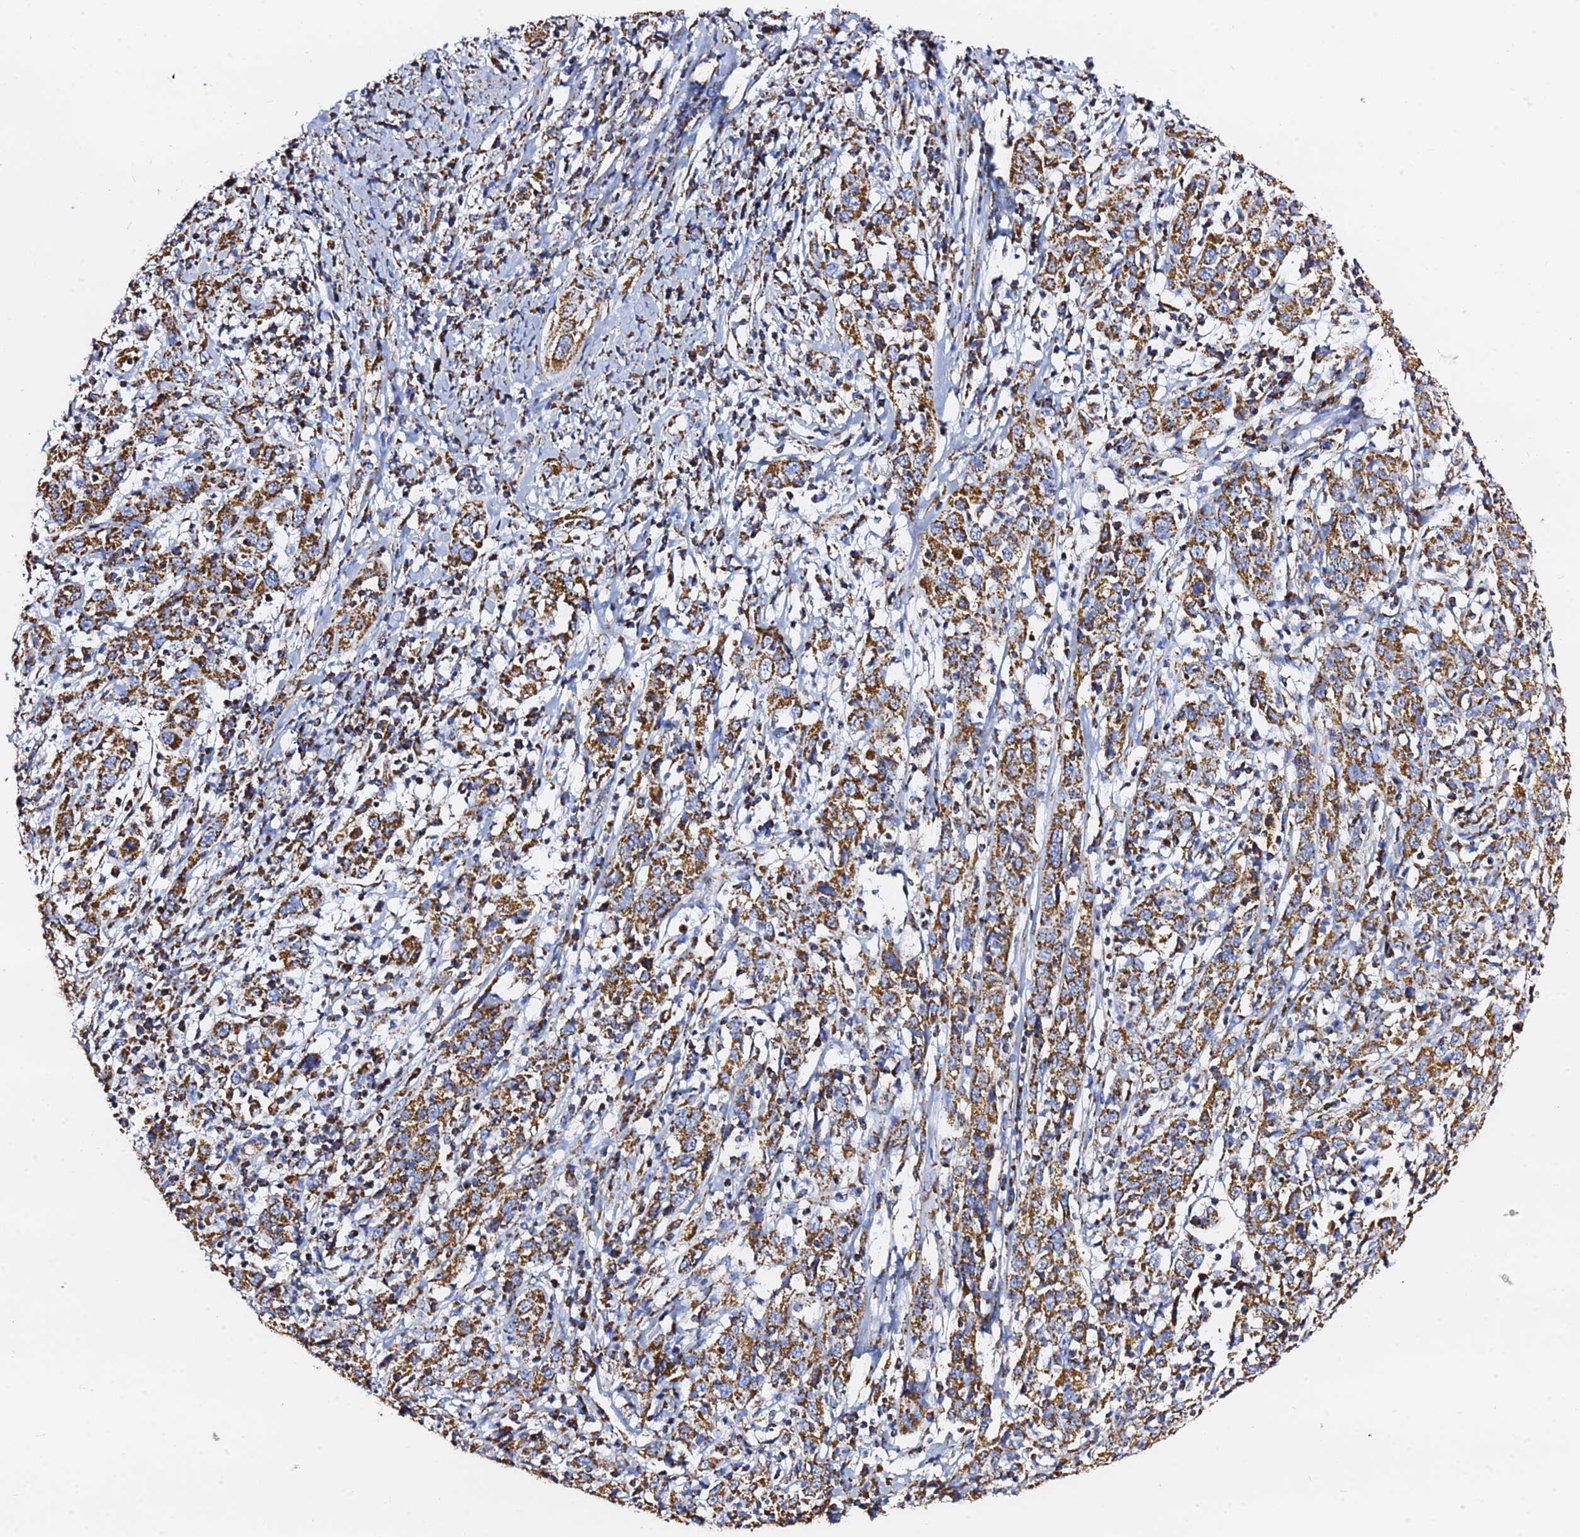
{"staining": {"intensity": "strong", "quantity": ">75%", "location": "cytoplasmic/membranous"}, "tissue": "cervical cancer", "cell_type": "Tumor cells", "image_type": "cancer", "snomed": [{"axis": "morphology", "description": "Squamous cell carcinoma, NOS"}, {"axis": "topography", "description": "Cervix"}], "caption": "This image exhibits immunohistochemistry (IHC) staining of human cervical cancer (squamous cell carcinoma), with high strong cytoplasmic/membranous staining in approximately >75% of tumor cells.", "gene": "PHB2", "patient": {"sex": "female", "age": 46}}